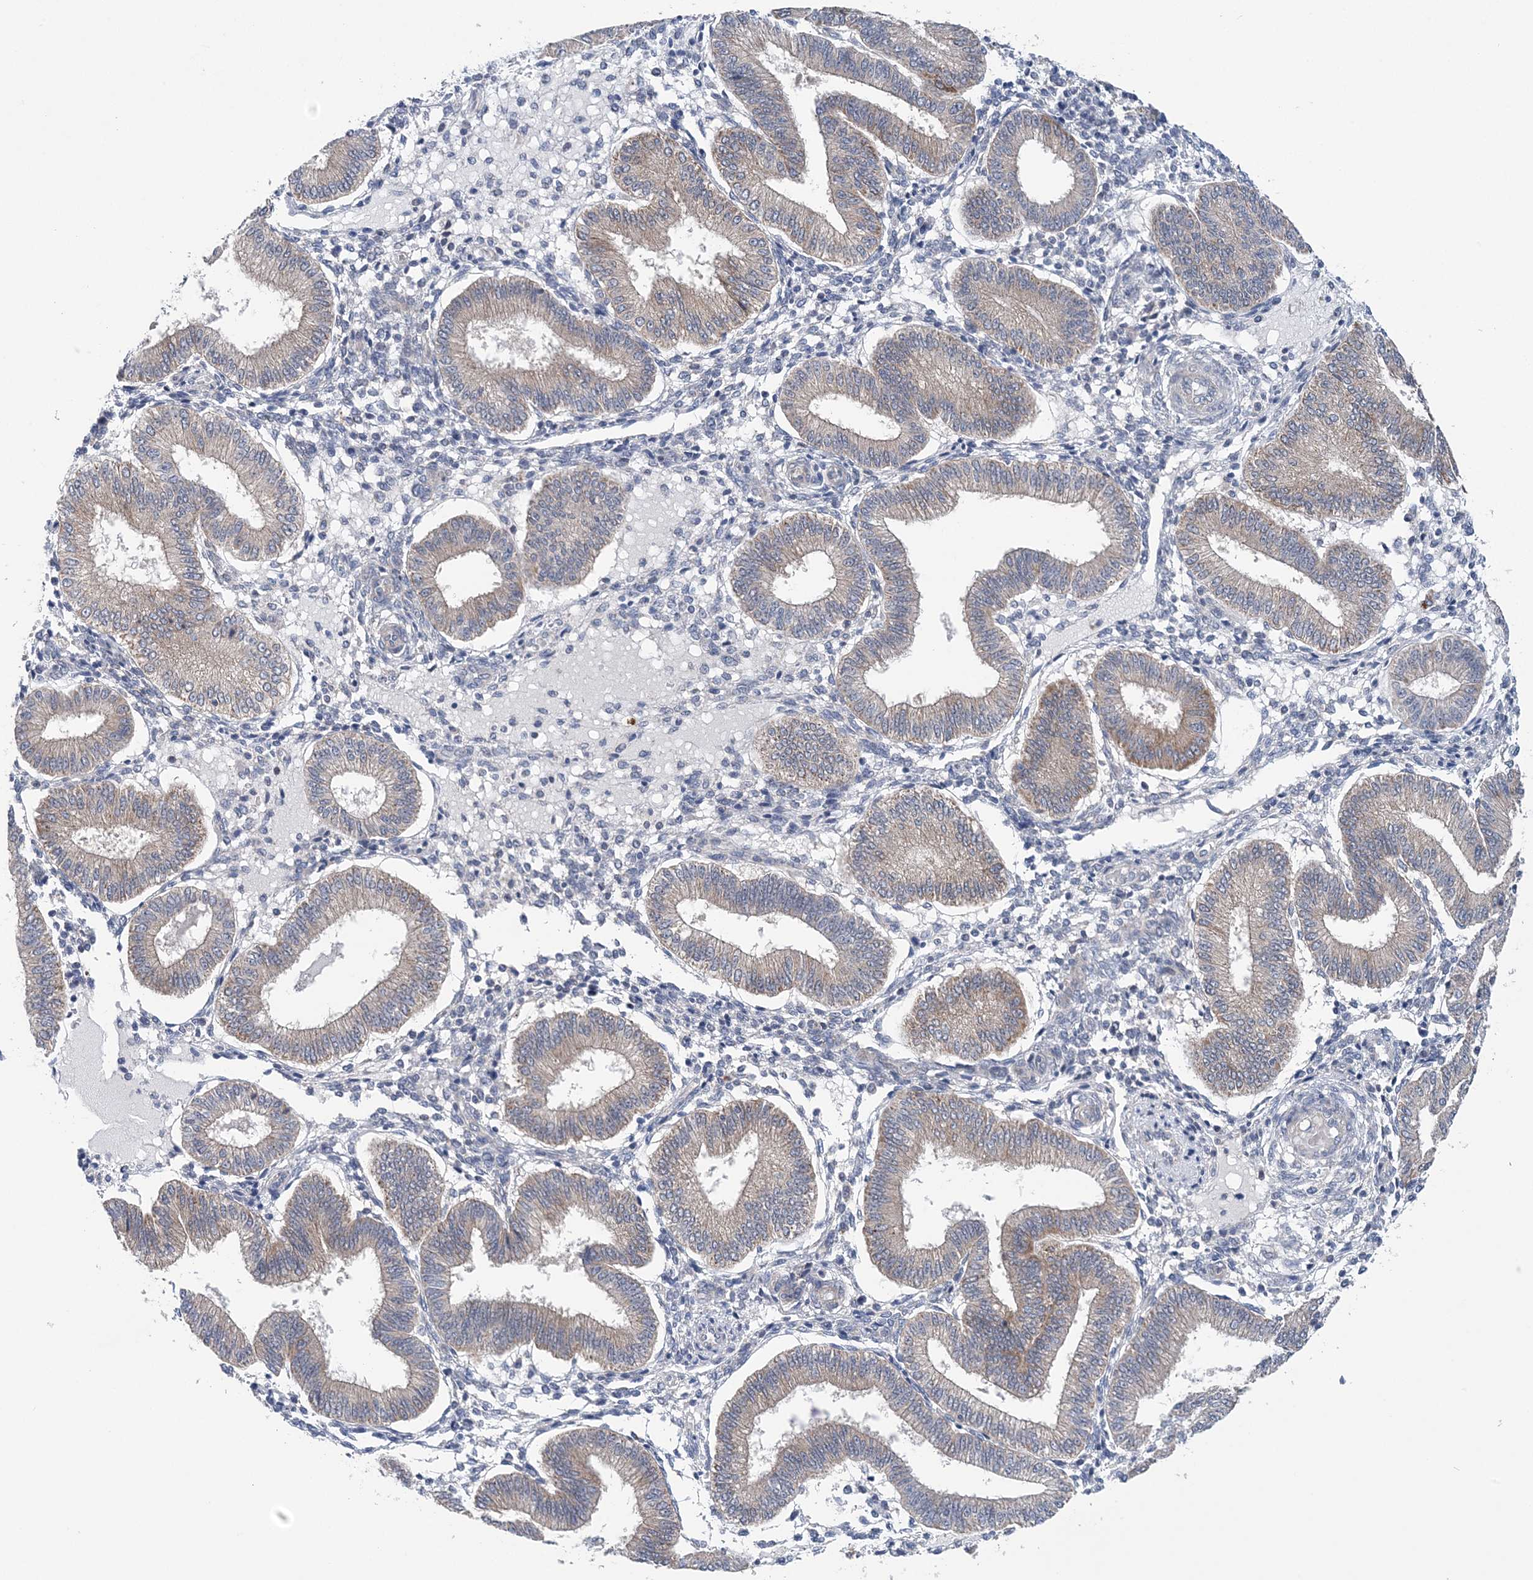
{"staining": {"intensity": "negative", "quantity": "none", "location": "none"}, "tissue": "endometrium", "cell_type": "Cells in endometrial stroma", "image_type": "normal", "snomed": [{"axis": "morphology", "description": "Normal tissue, NOS"}, {"axis": "topography", "description": "Endometrium"}], "caption": "Immunohistochemical staining of normal endometrium displays no significant positivity in cells in endometrial stroma.", "gene": "COPE", "patient": {"sex": "female", "age": 39}}